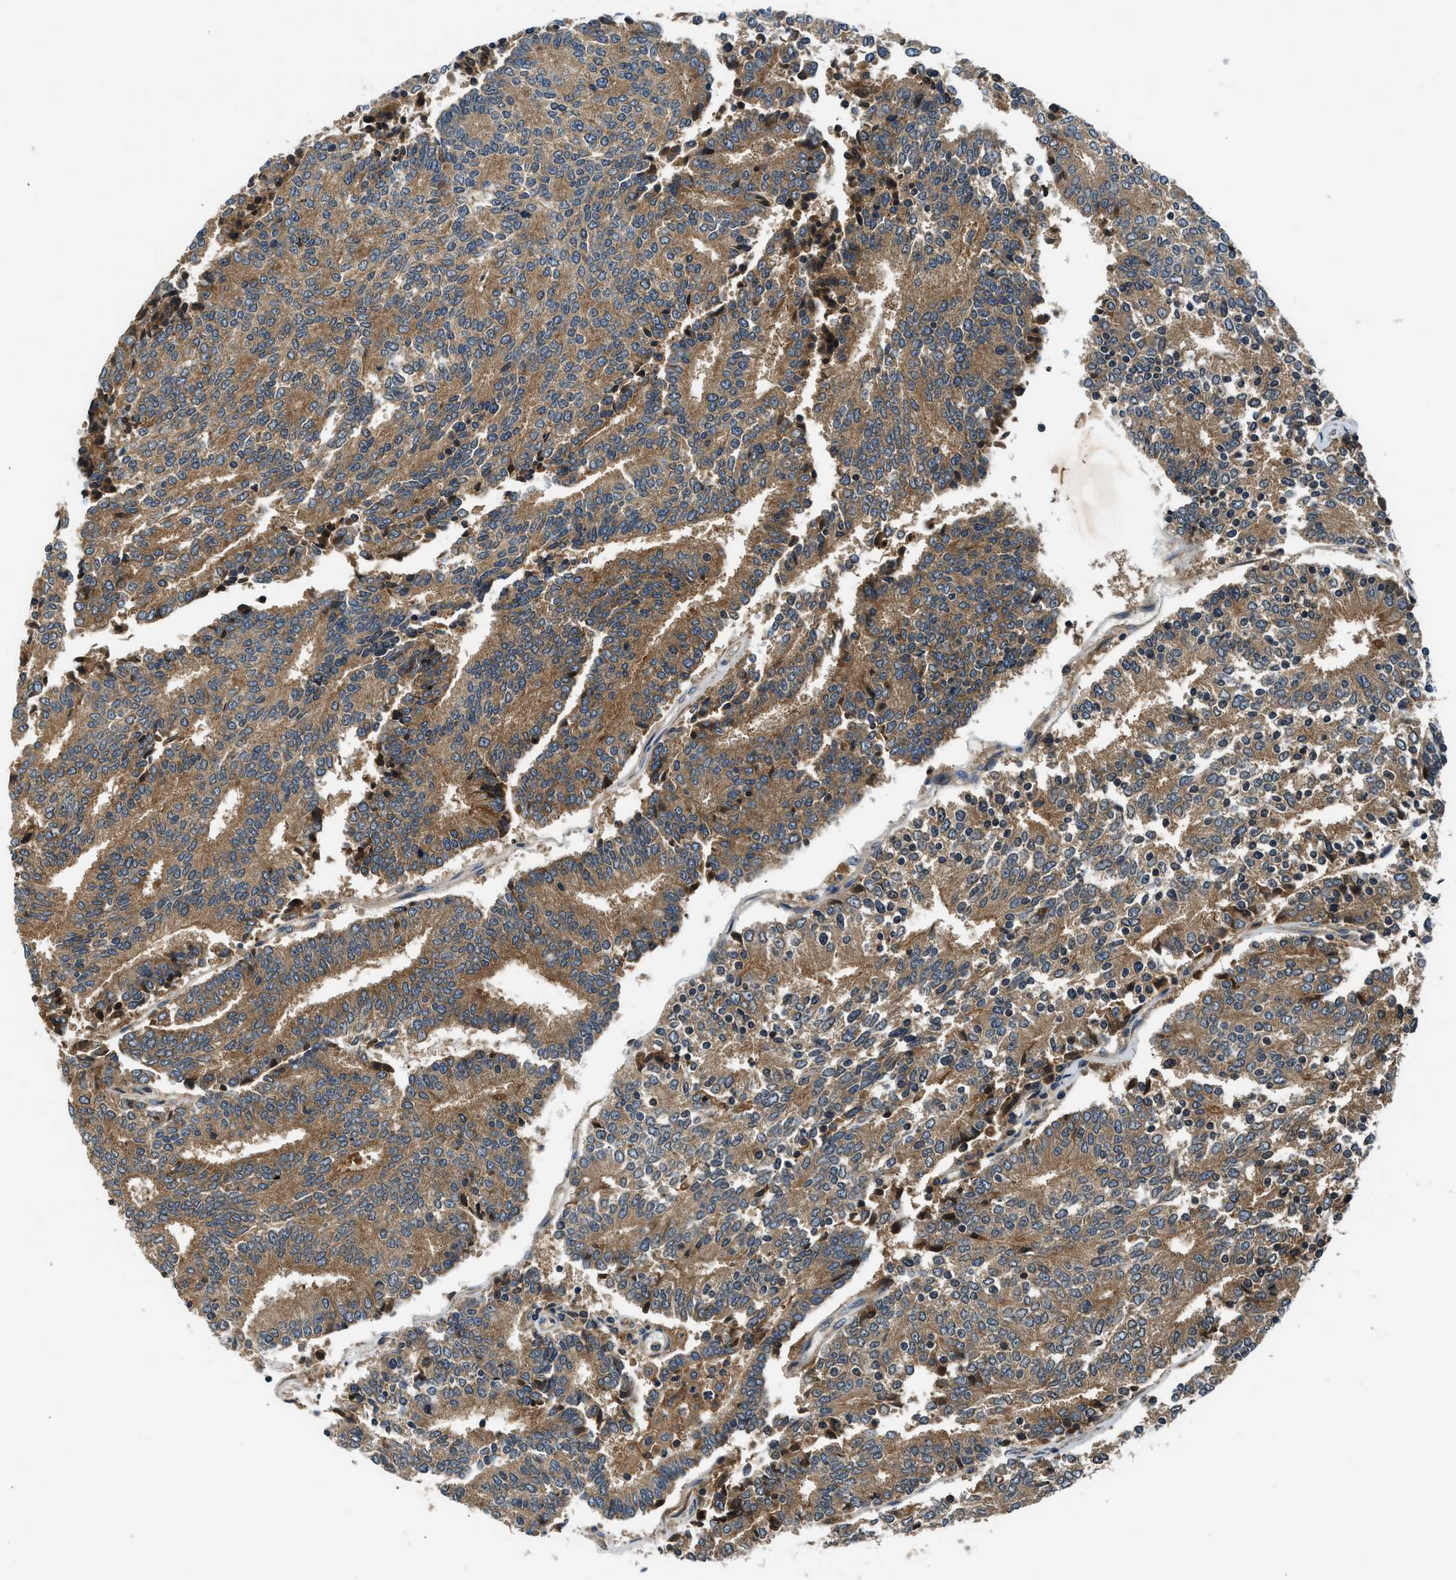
{"staining": {"intensity": "moderate", "quantity": ">75%", "location": "cytoplasmic/membranous"}, "tissue": "prostate cancer", "cell_type": "Tumor cells", "image_type": "cancer", "snomed": [{"axis": "morphology", "description": "Adenocarcinoma, High grade"}, {"axis": "topography", "description": "Prostate"}], "caption": "High-magnification brightfield microscopy of prostate cancer (high-grade adenocarcinoma) stained with DAB (3,3'-diaminobenzidine) (brown) and counterstained with hematoxylin (blue). tumor cells exhibit moderate cytoplasmic/membranous staining is appreciated in about>75% of cells. (DAB (3,3'-diaminobenzidine) IHC with brightfield microscopy, high magnification).", "gene": "PAFAH2", "patient": {"sex": "male", "age": 71}}